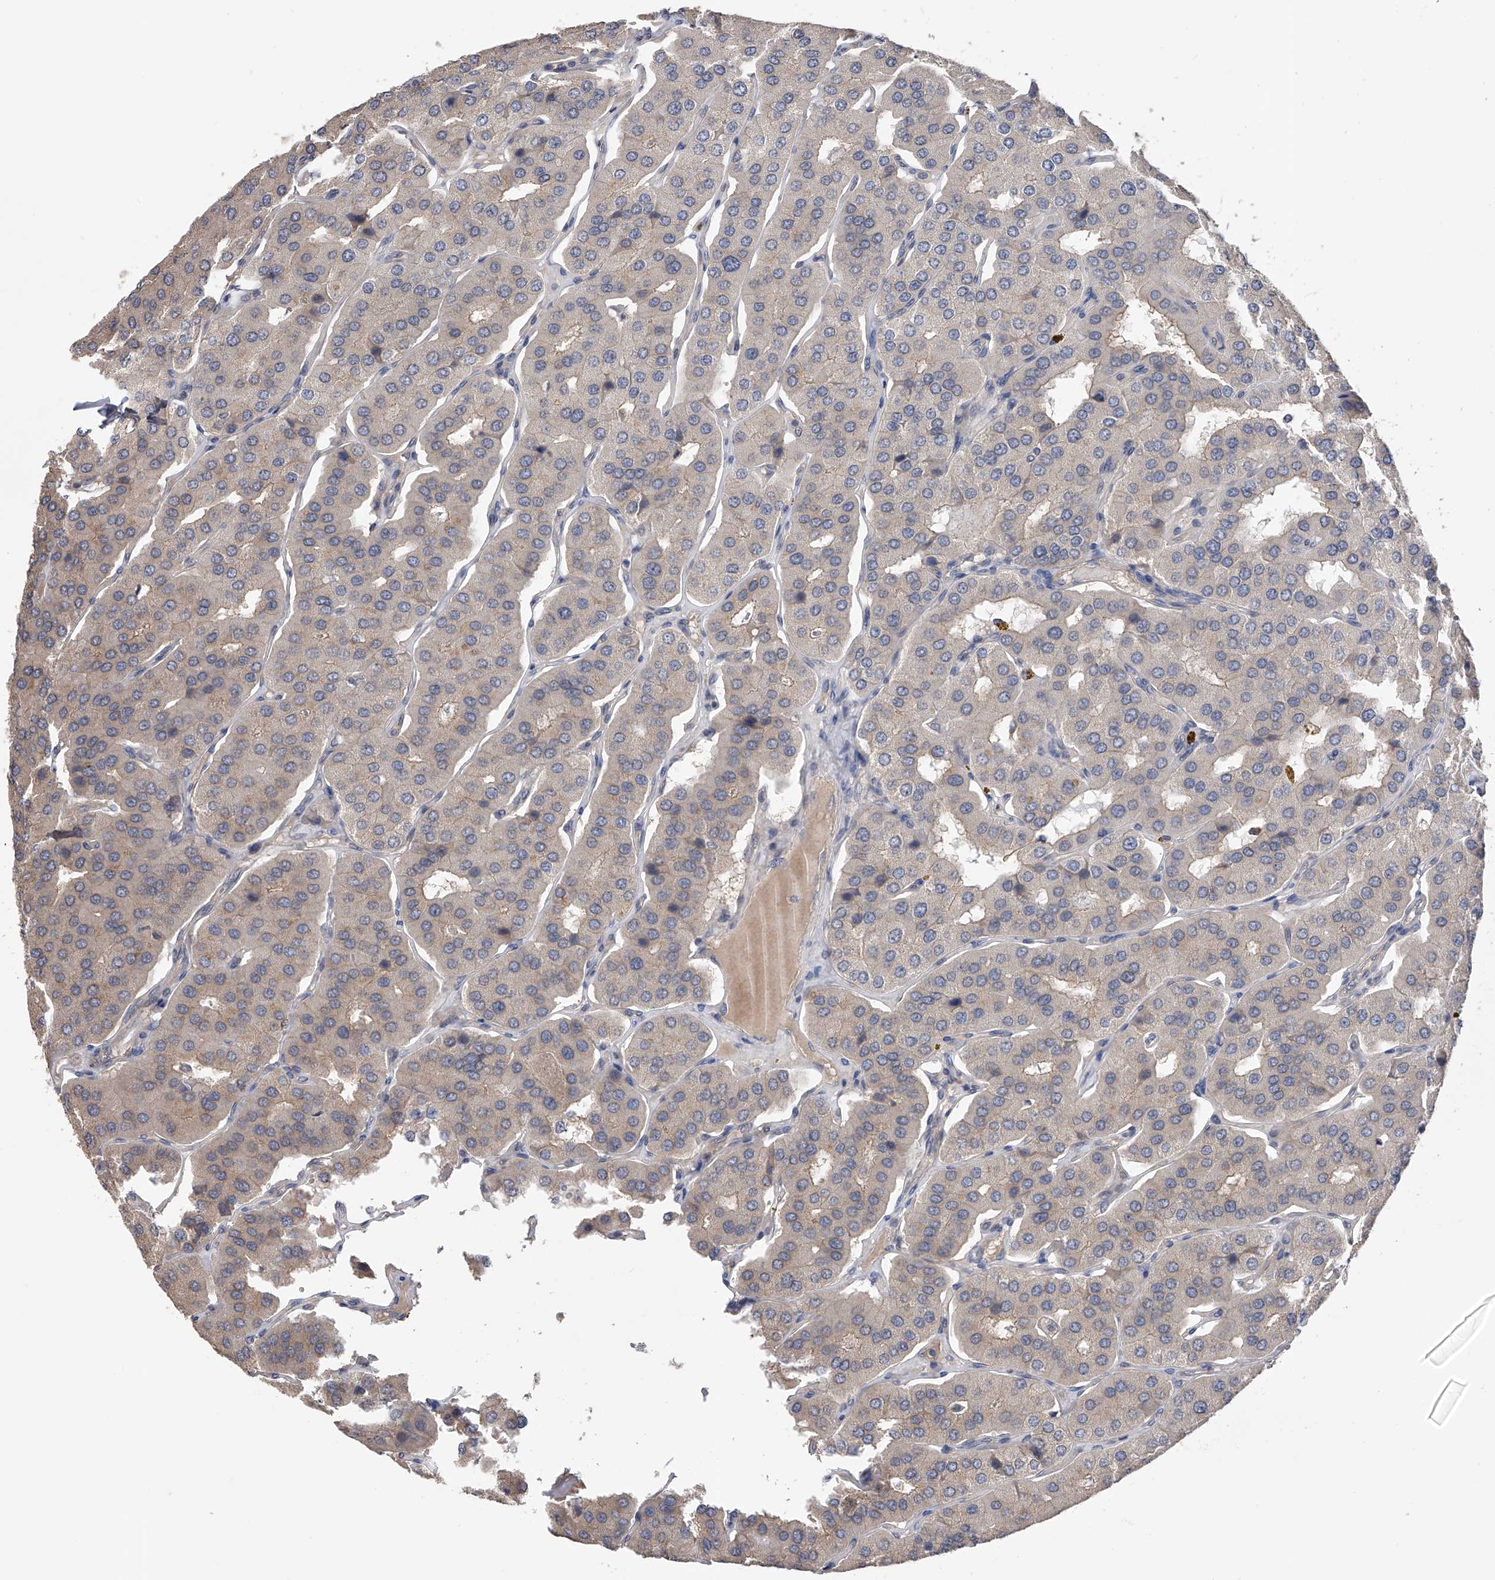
{"staining": {"intensity": "negative", "quantity": "none", "location": "none"}, "tissue": "parathyroid gland", "cell_type": "Glandular cells", "image_type": "normal", "snomed": [{"axis": "morphology", "description": "Normal tissue, NOS"}, {"axis": "morphology", "description": "Adenoma, NOS"}, {"axis": "topography", "description": "Parathyroid gland"}], "caption": "Glandular cells show no significant protein positivity in normal parathyroid gland. The staining is performed using DAB (3,3'-diaminobenzidine) brown chromogen with nuclei counter-stained in using hematoxylin.", "gene": "CFAP298", "patient": {"sex": "female", "age": 86}}